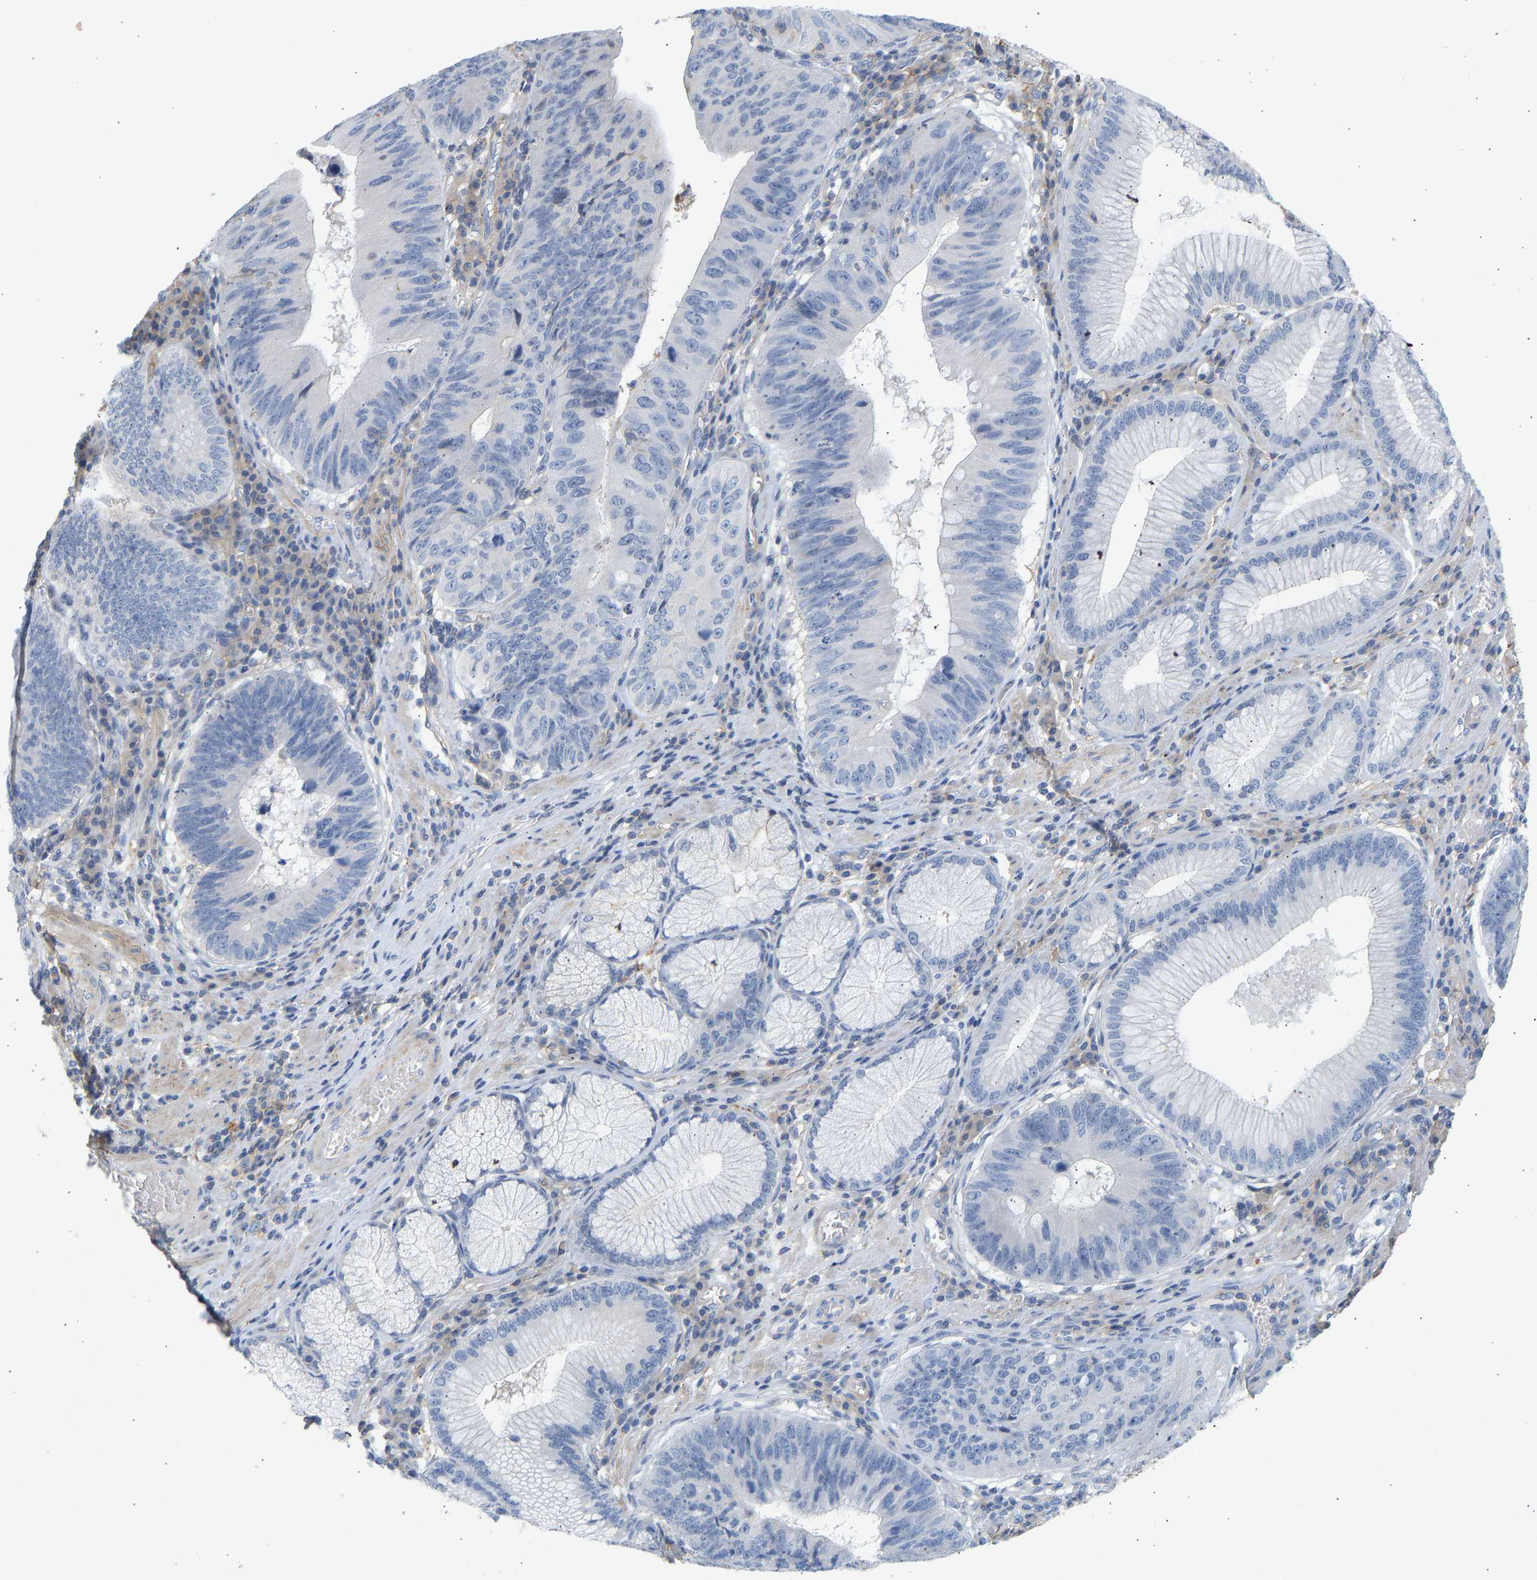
{"staining": {"intensity": "negative", "quantity": "none", "location": "none"}, "tissue": "stomach cancer", "cell_type": "Tumor cells", "image_type": "cancer", "snomed": [{"axis": "morphology", "description": "Adenocarcinoma, NOS"}, {"axis": "topography", "description": "Stomach"}], "caption": "Protein analysis of stomach cancer displays no significant staining in tumor cells.", "gene": "BVES", "patient": {"sex": "male", "age": 59}}